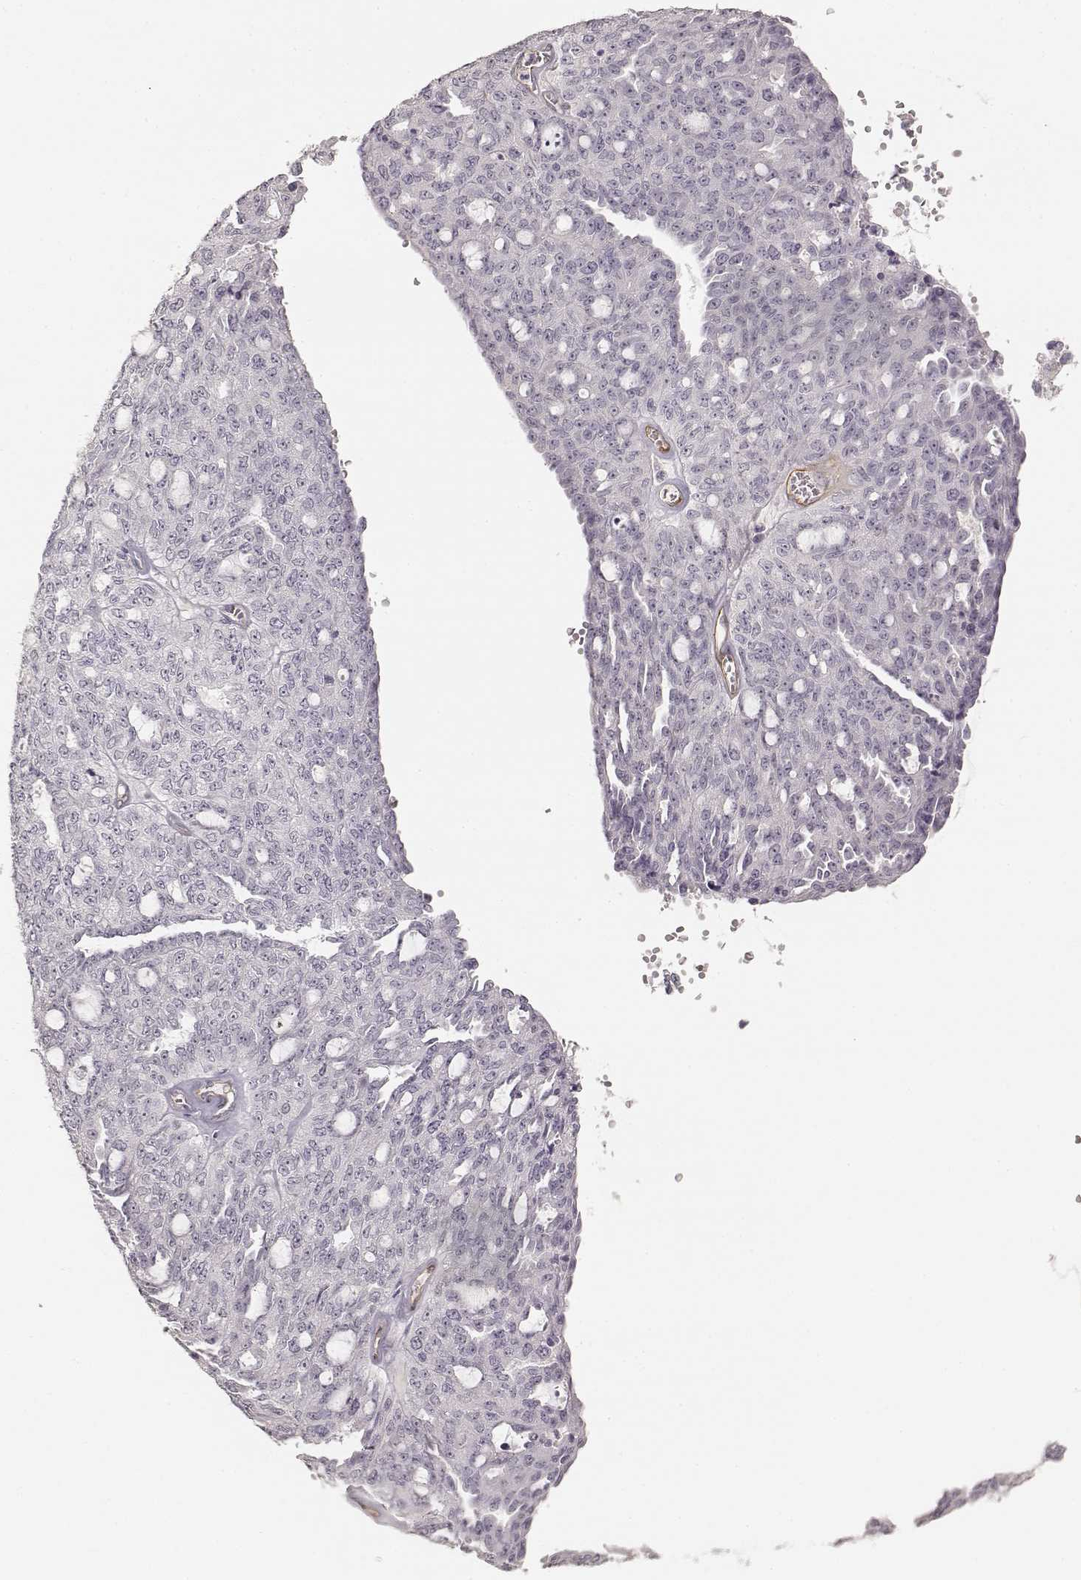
{"staining": {"intensity": "negative", "quantity": "none", "location": "none"}, "tissue": "ovarian cancer", "cell_type": "Tumor cells", "image_type": "cancer", "snomed": [{"axis": "morphology", "description": "Cystadenocarcinoma, serous, NOS"}, {"axis": "topography", "description": "Ovary"}], "caption": "A micrograph of human ovarian cancer (serous cystadenocarcinoma) is negative for staining in tumor cells.", "gene": "LAMA4", "patient": {"sex": "female", "age": 71}}